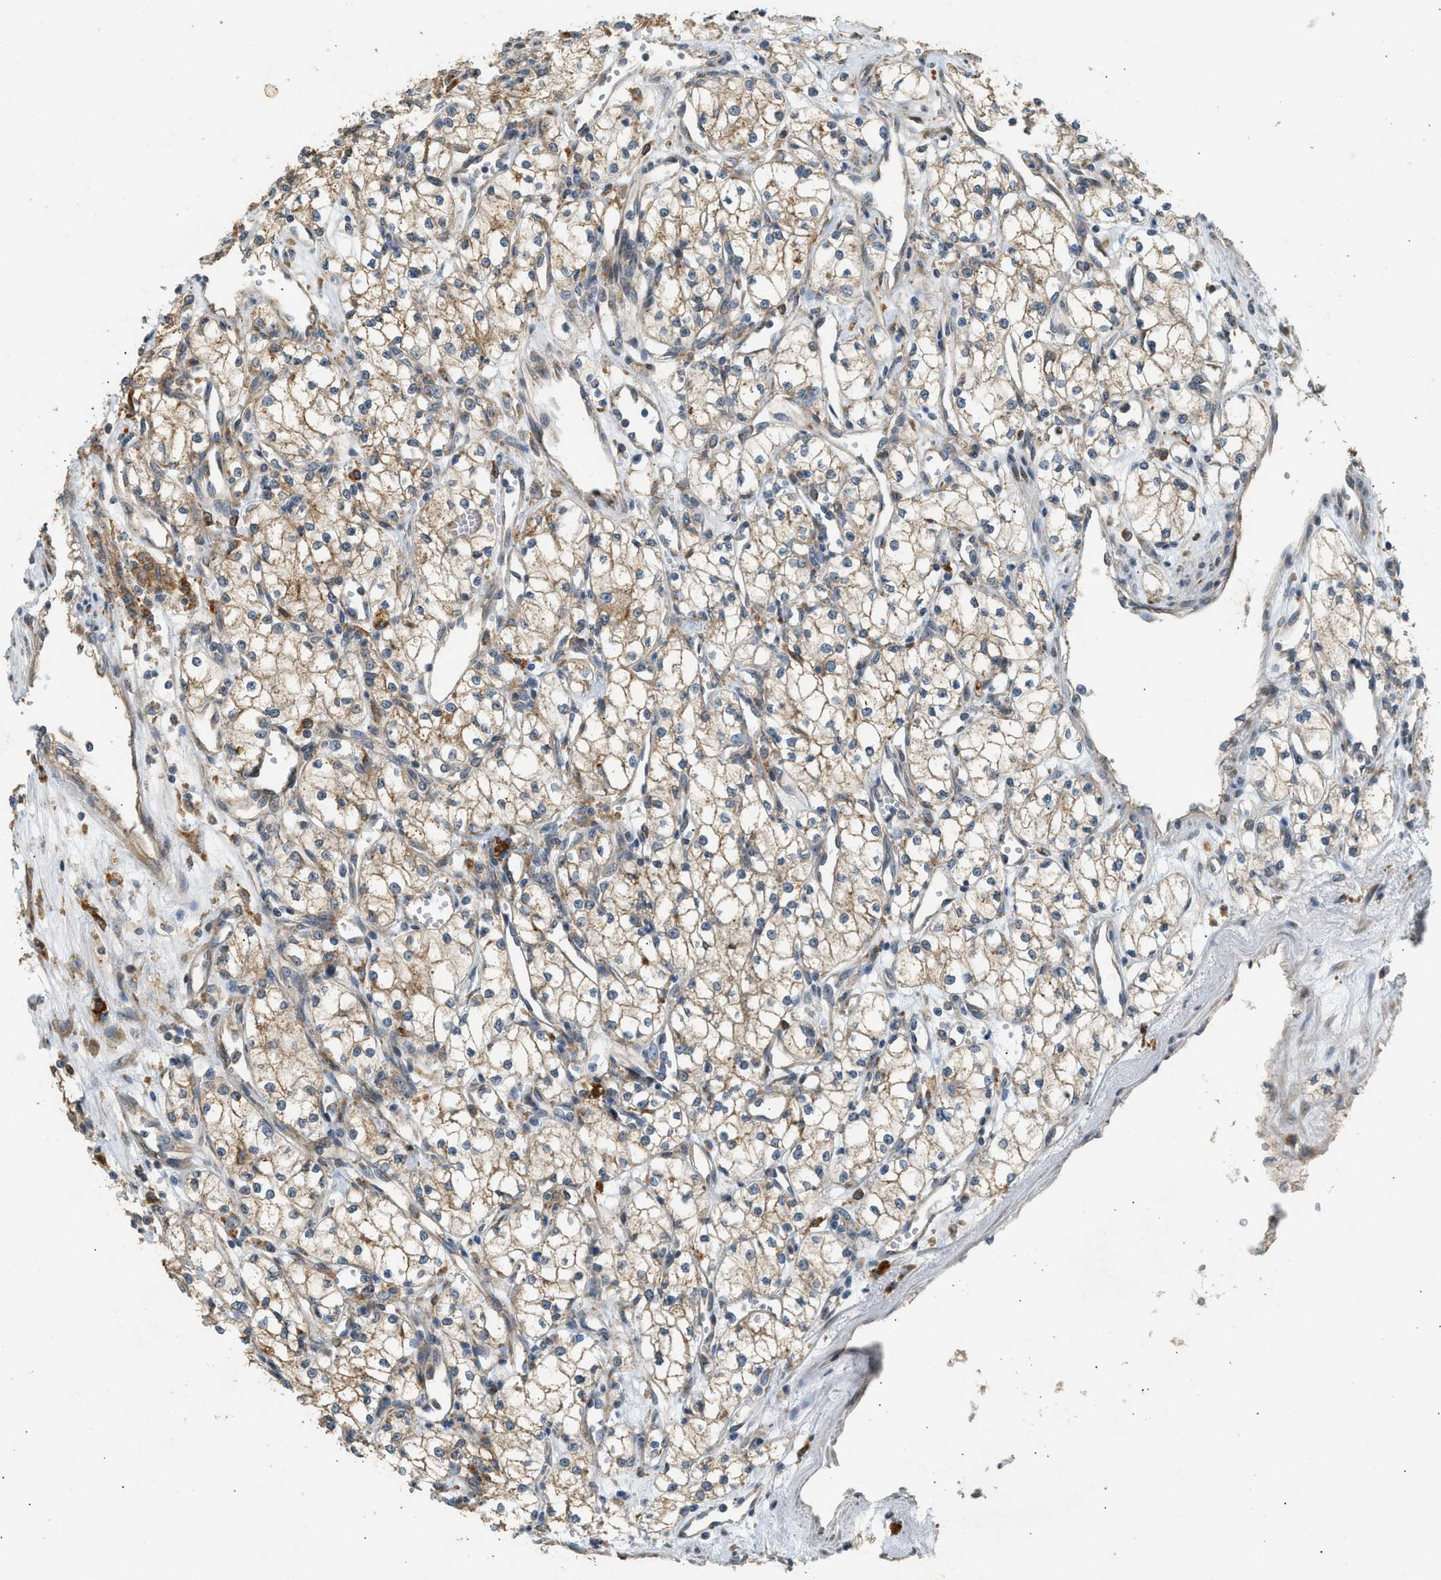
{"staining": {"intensity": "weak", "quantity": ">75%", "location": "cytoplasmic/membranous"}, "tissue": "renal cancer", "cell_type": "Tumor cells", "image_type": "cancer", "snomed": [{"axis": "morphology", "description": "Adenocarcinoma, NOS"}, {"axis": "topography", "description": "Kidney"}], "caption": "Immunohistochemical staining of human renal adenocarcinoma shows weak cytoplasmic/membranous protein positivity in about >75% of tumor cells.", "gene": "CTSB", "patient": {"sex": "male", "age": 59}}